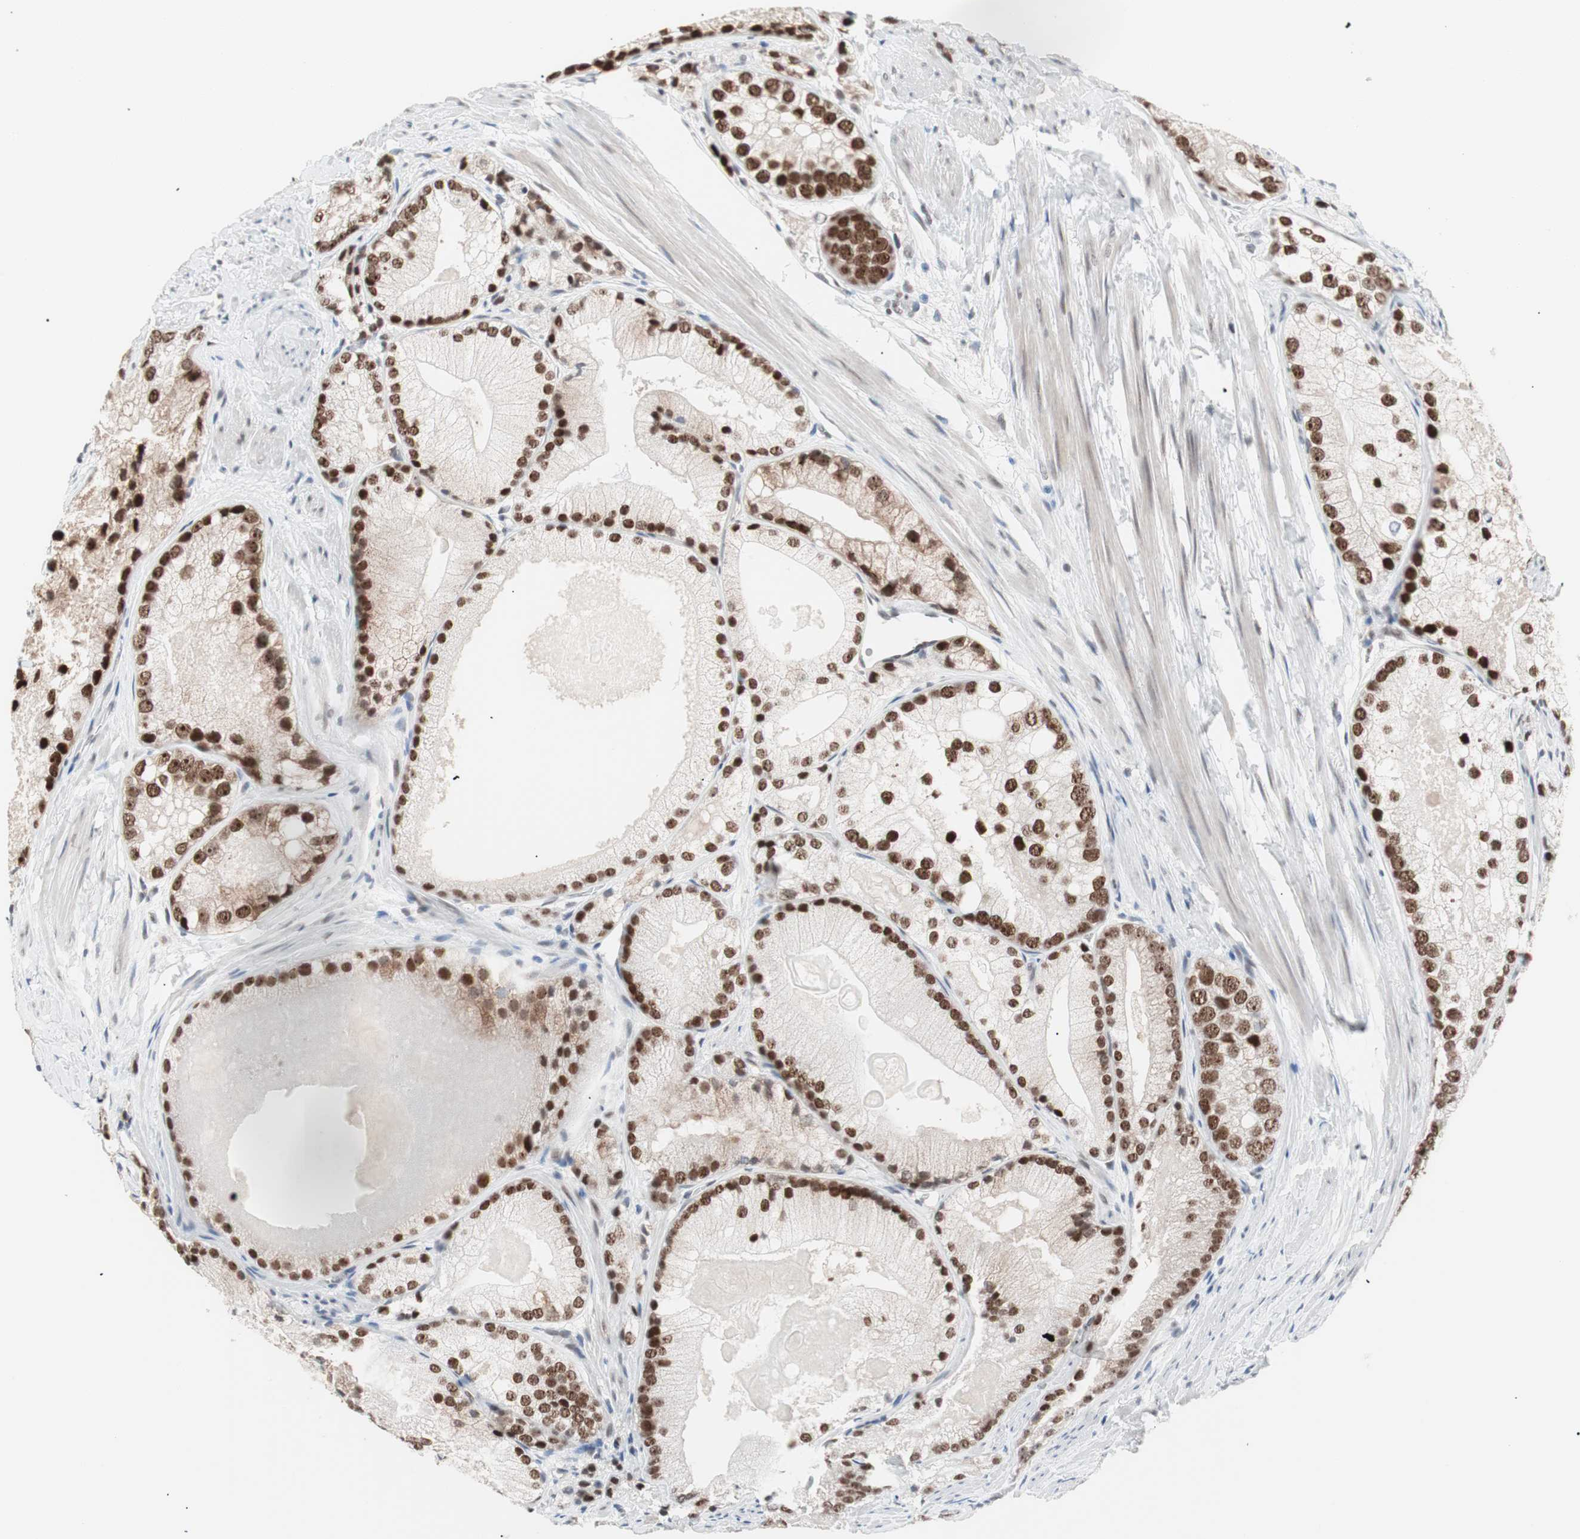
{"staining": {"intensity": "strong", "quantity": ">75%", "location": "nuclear"}, "tissue": "prostate cancer", "cell_type": "Tumor cells", "image_type": "cancer", "snomed": [{"axis": "morphology", "description": "Adenocarcinoma, Low grade"}, {"axis": "topography", "description": "Prostate"}], "caption": "Strong nuclear staining for a protein is seen in about >75% of tumor cells of prostate cancer (low-grade adenocarcinoma) using IHC.", "gene": "LIG3", "patient": {"sex": "male", "age": 69}}